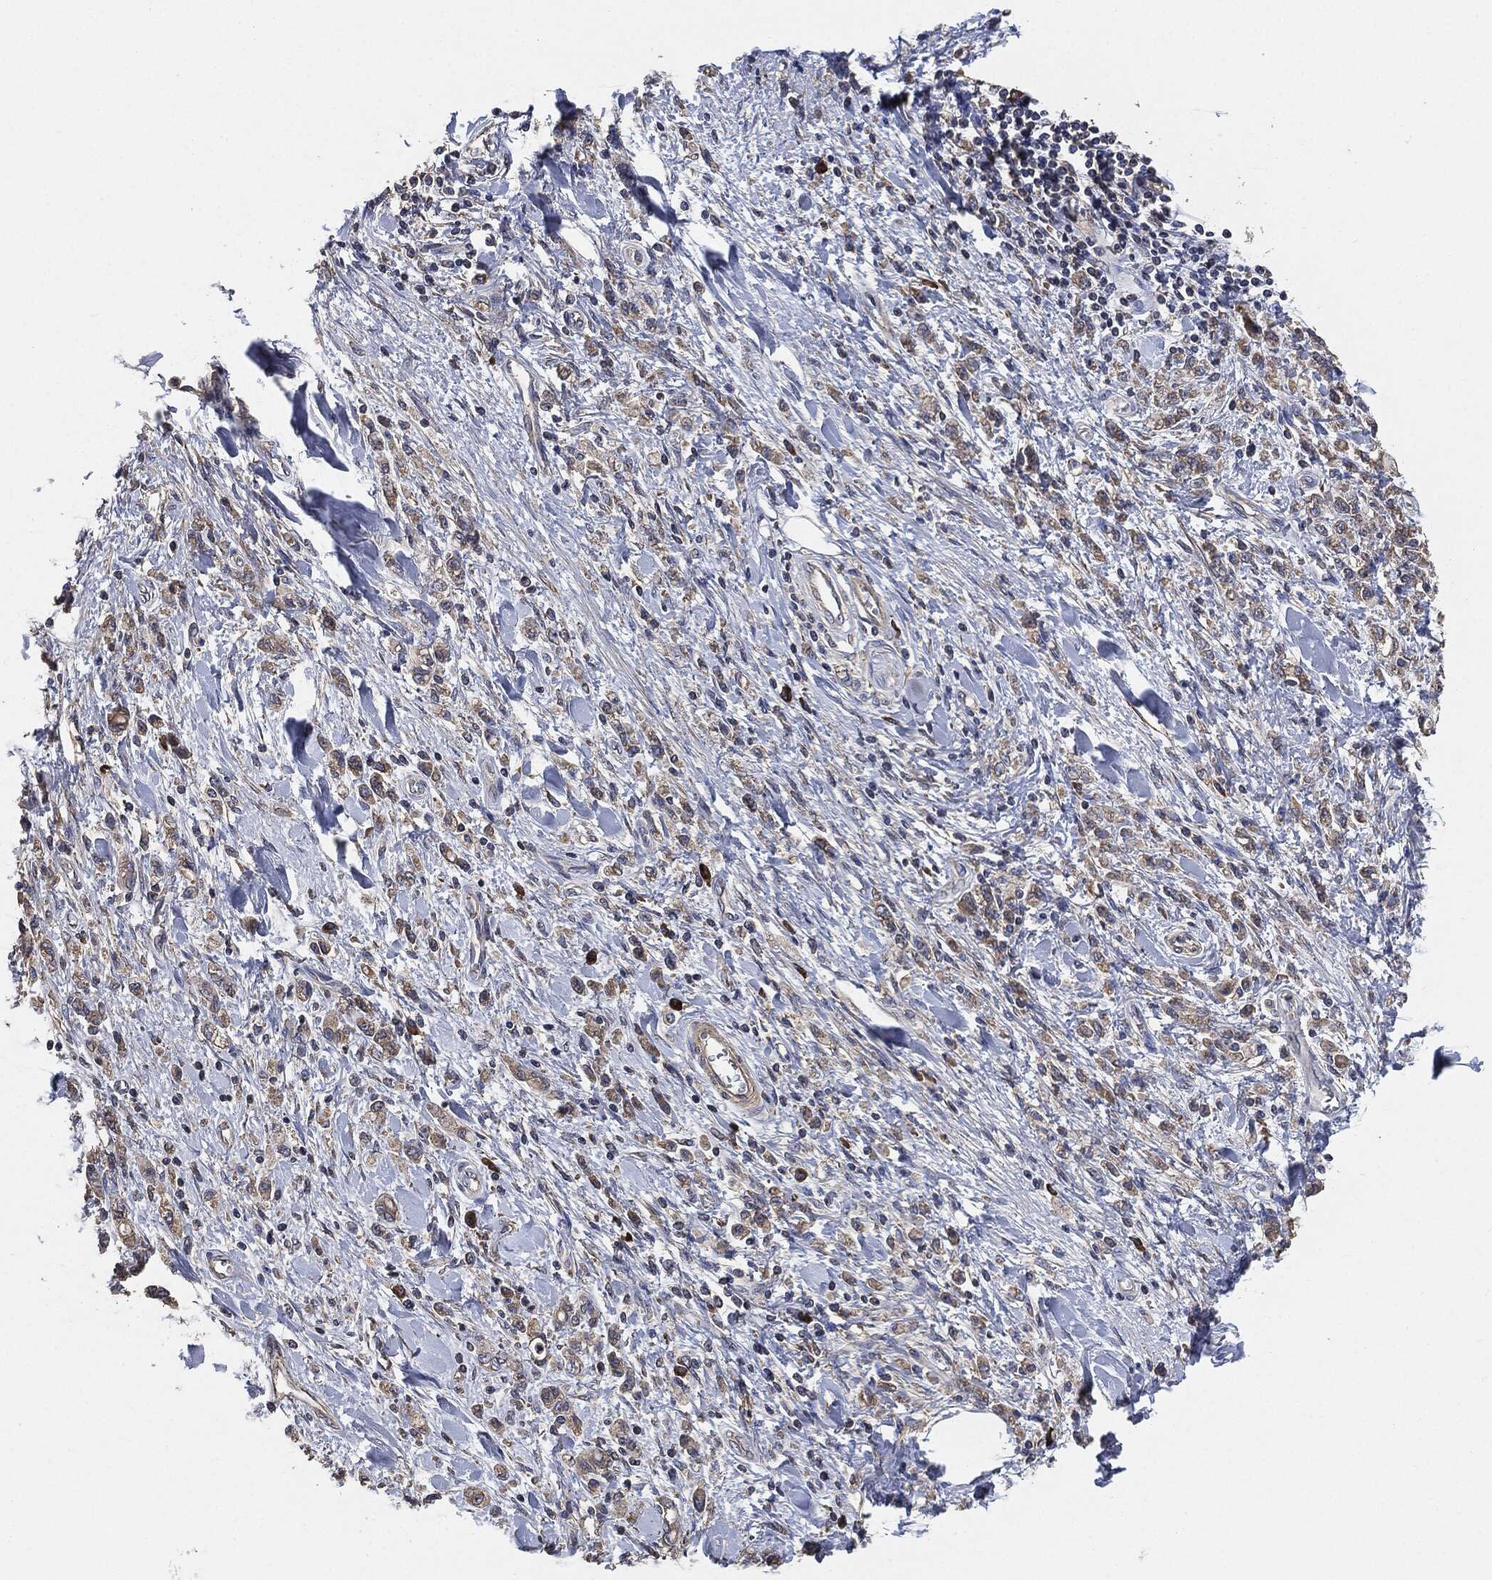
{"staining": {"intensity": "moderate", "quantity": "25%-75%", "location": "cytoplasmic/membranous"}, "tissue": "stomach cancer", "cell_type": "Tumor cells", "image_type": "cancer", "snomed": [{"axis": "morphology", "description": "Adenocarcinoma, NOS"}, {"axis": "topography", "description": "Stomach"}], "caption": "High-power microscopy captured an IHC micrograph of stomach cancer (adenocarcinoma), revealing moderate cytoplasmic/membranous positivity in about 25%-75% of tumor cells. (DAB IHC, brown staining for protein, blue staining for nuclei).", "gene": "STK3", "patient": {"sex": "male", "age": 77}}